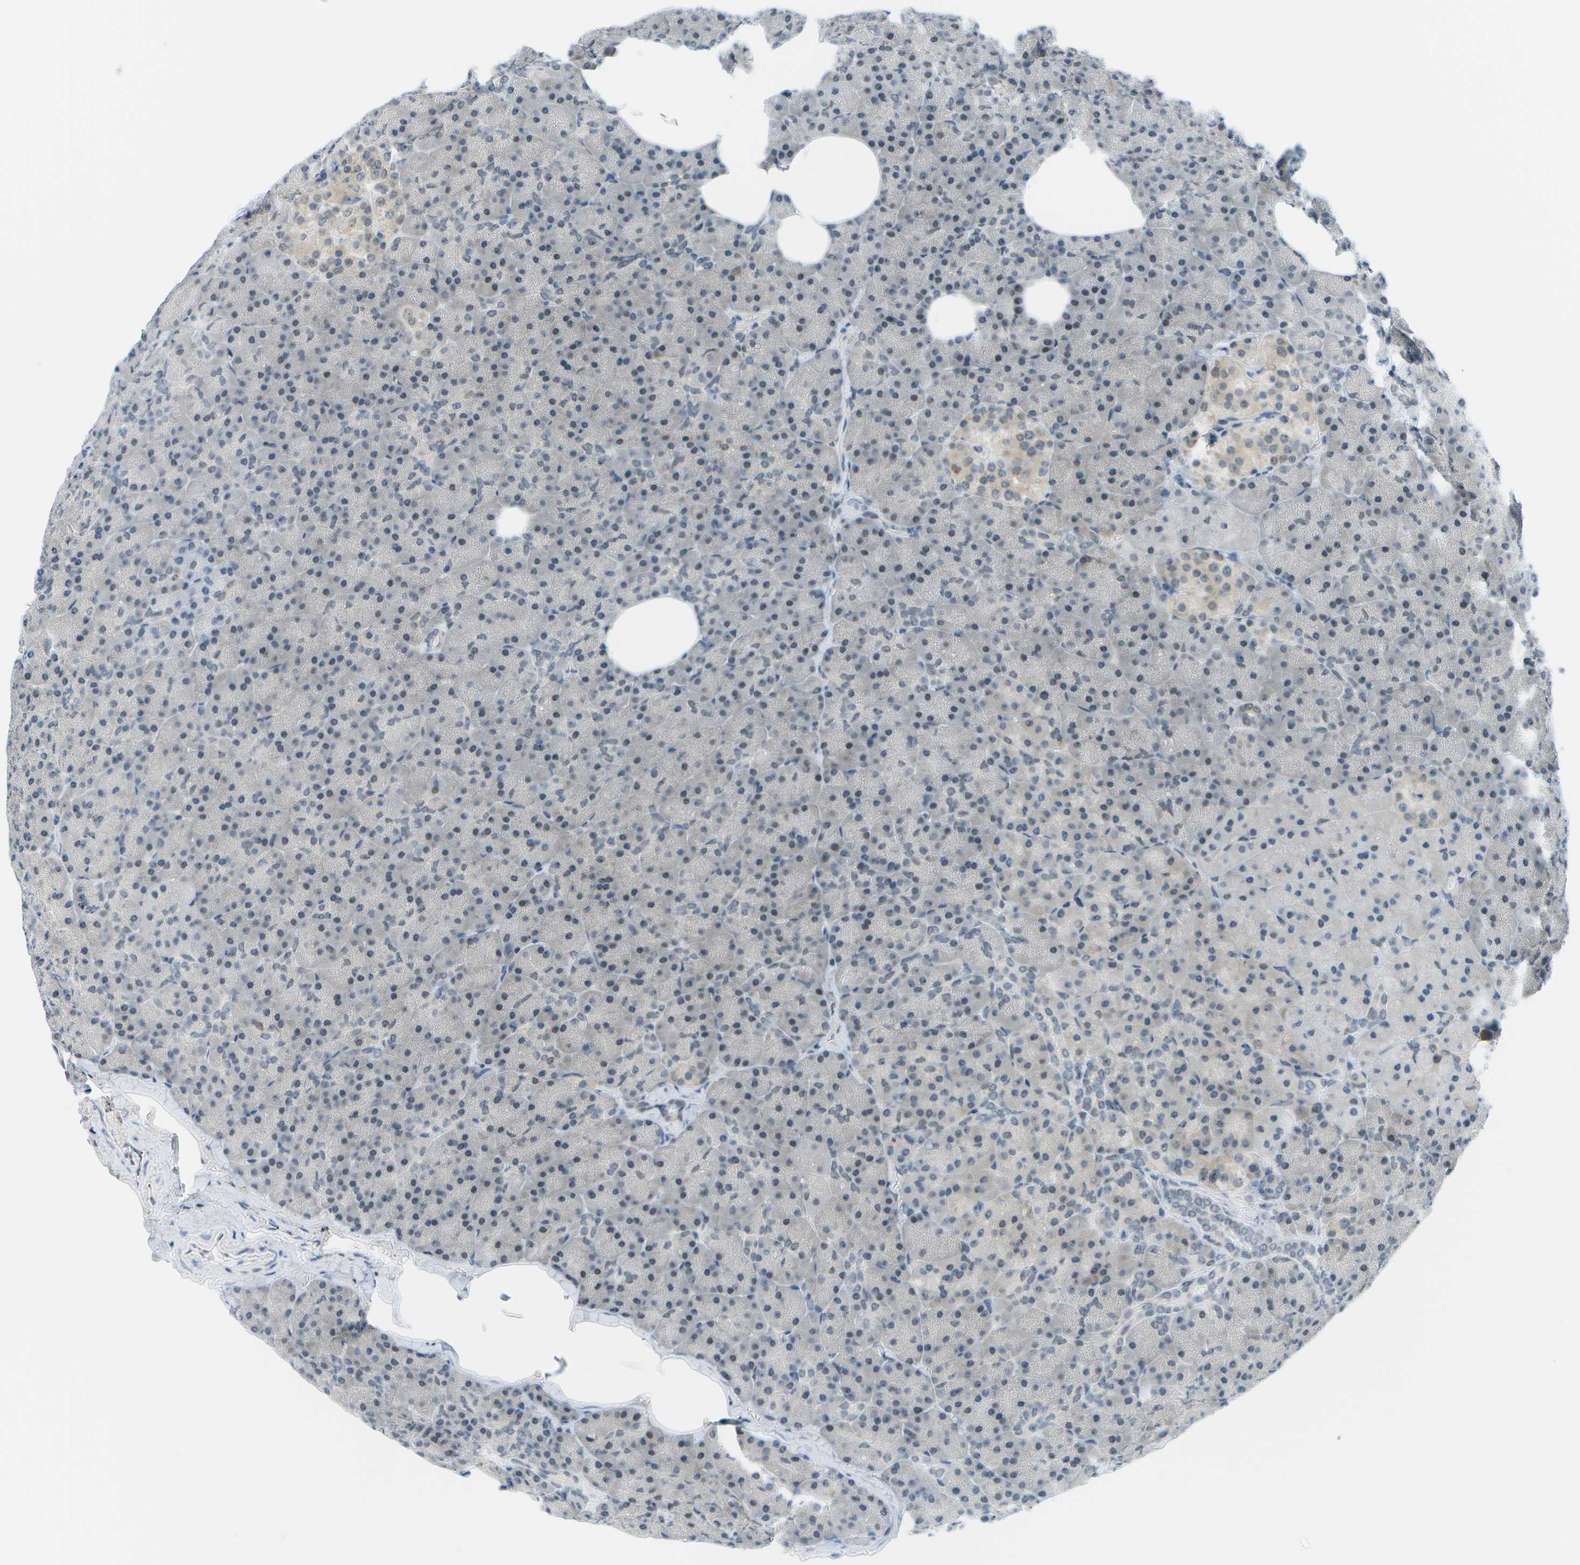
{"staining": {"intensity": "negative", "quantity": "none", "location": "none"}, "tissue": "pancreas", "cell_type": "Exocrine glandular cells", "image_type": "normal", "snomed": [{"axis": "morphology", "description": "Normal tissue, NOS"}, {"axis": "topography", "description": "Pancreas"}], "caption": "Histopathology image shows no protein expression in exocrine glandular cells of benign pancreas.", "gene": "PITHD1", "patient": {"sex": "female", "age": 35}}